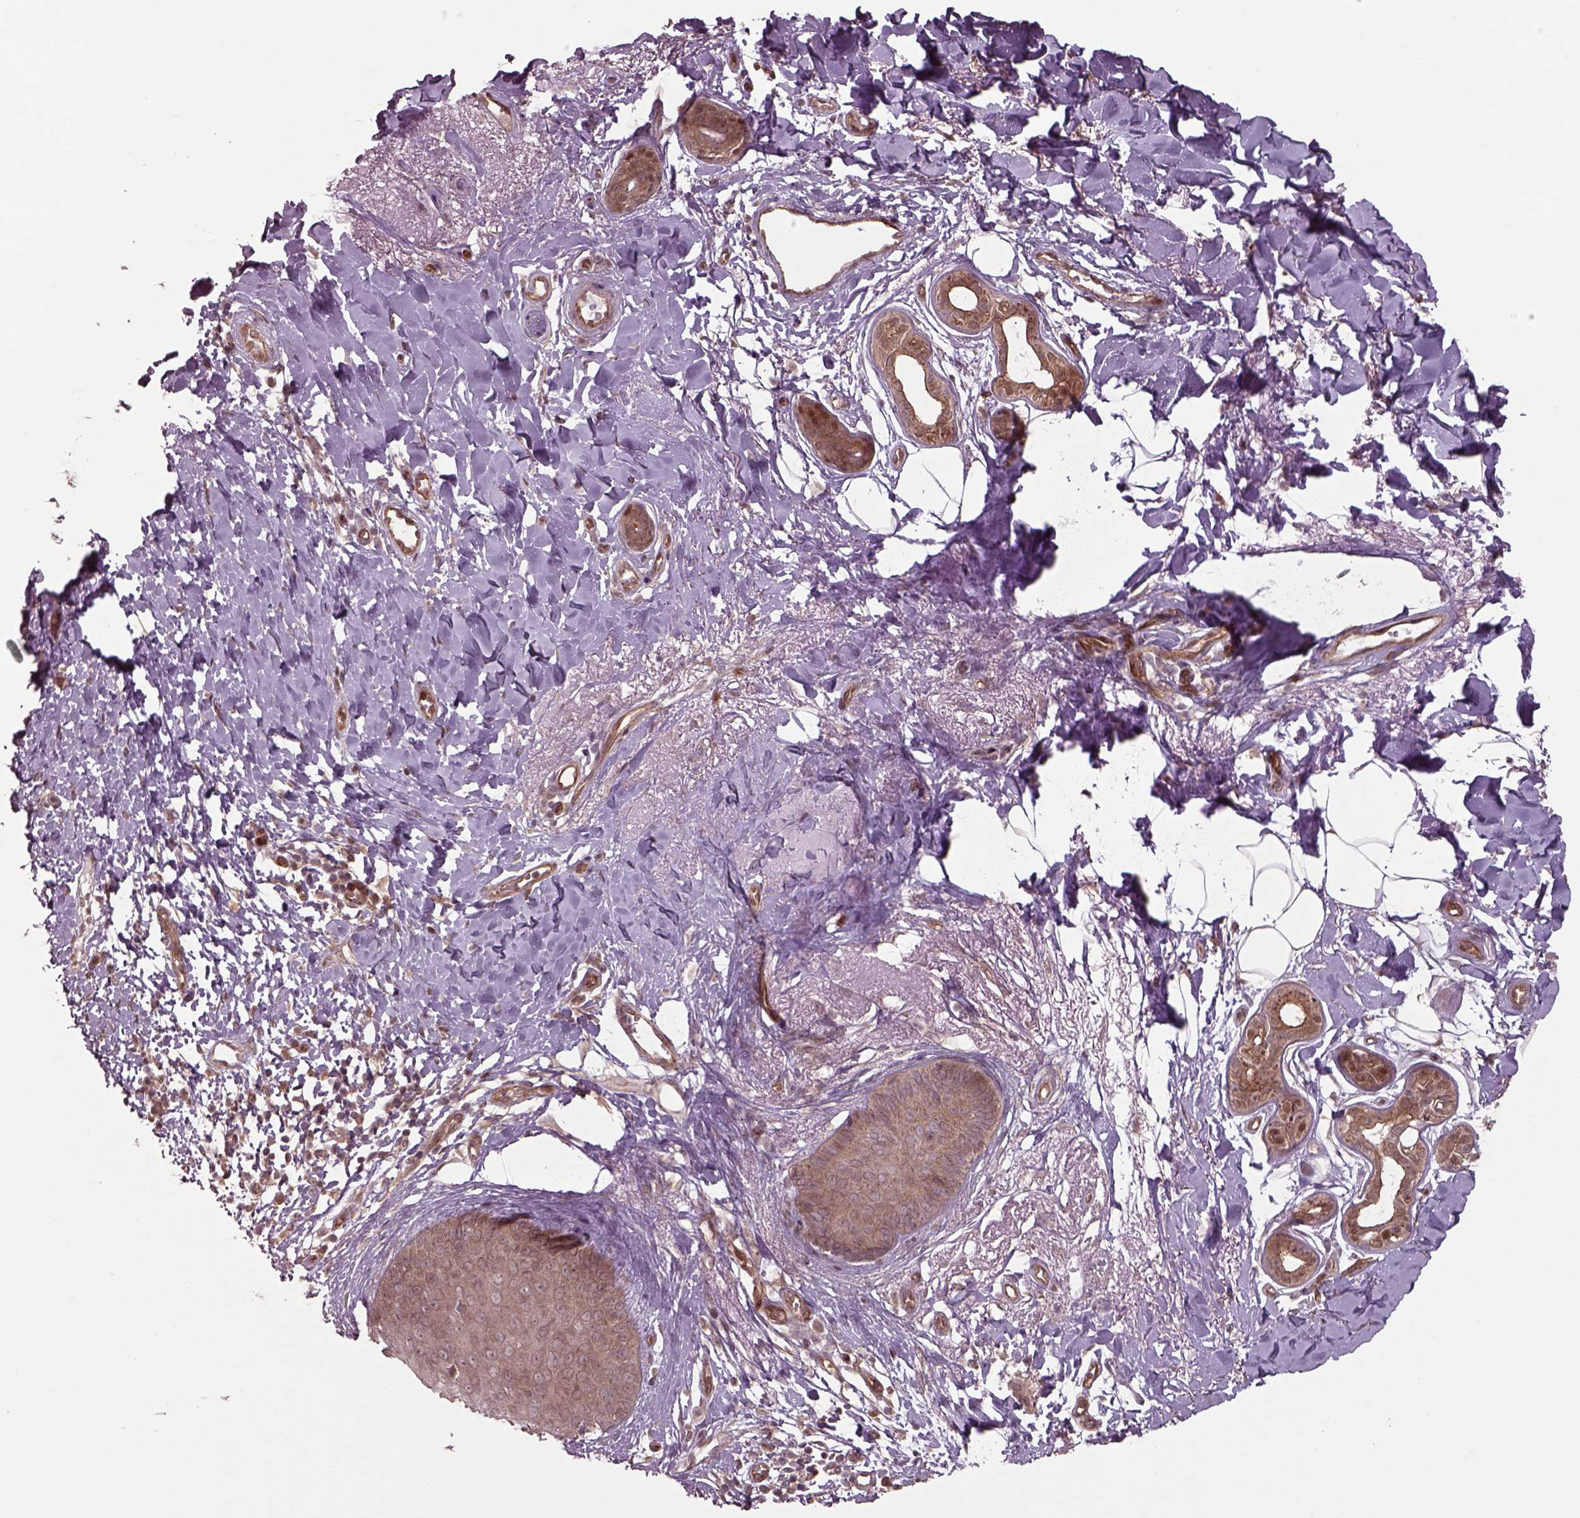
{"staining": {"intensity": "weak", "quantity": ">75%", "location": "cytoplasmic/membranous"}, "tissue": "skin cancer", "cell_type": "Tumor cells", "image_type": "cancer", "snomed": [{"axis": "morphology", "description": "Normal tissue, NOS"}, {"axis": "morphology", "description": "Basal cell carcinoma"}, {"axis": "topography", "description": "Skin"}], "caption": "Brown immunohistochemical staining in human skin cancer shows weak cytoplasmic/membranous expression in about >75% of tumor cells.", "gene": "CHMP3", "patient": {"sex": "male", "age": 84}}